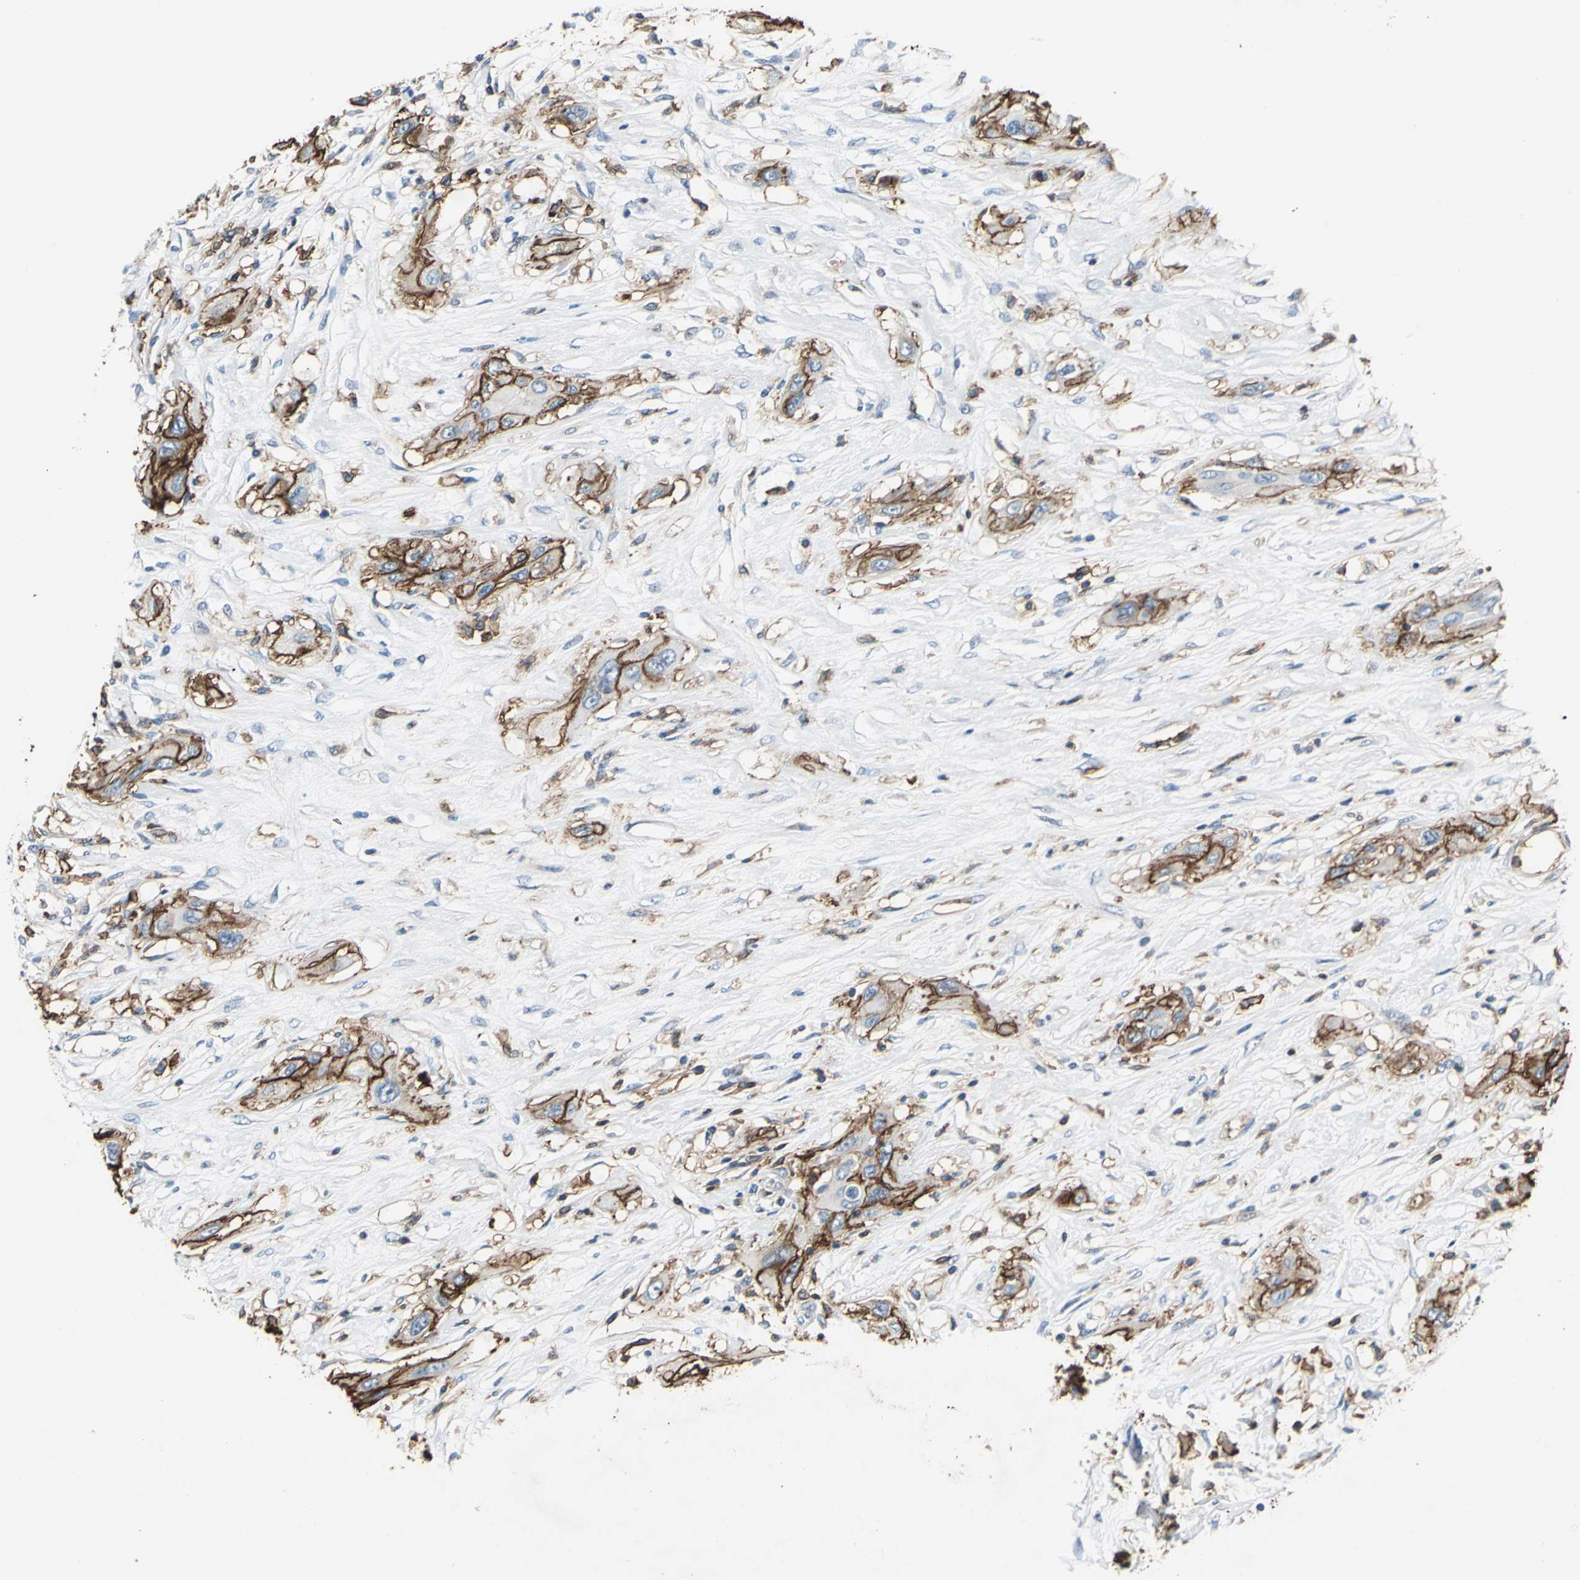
{"staining": {"intensity": "strong", "quantity": ">75%", "location": "cytoplasmic/membranous"}, "tissue": "lung cancer", "cell_type": "Tumor cells", "image_type": "cancer", "snomed": [{"axis": "morphology", "description": "Squamous cell carcinoma, NOS"}, {"axis": "topography", "description": "Lung"}], "caption": "DAB (3,3'-diaminobenzidine) immunohistochemical staining of human lung cancer shows strong cytoplasmic/membranous protein positivity in approximately >75% of tumor cells.", "gene": "CD44", "patient": {"sex": "female", "age": 47}}